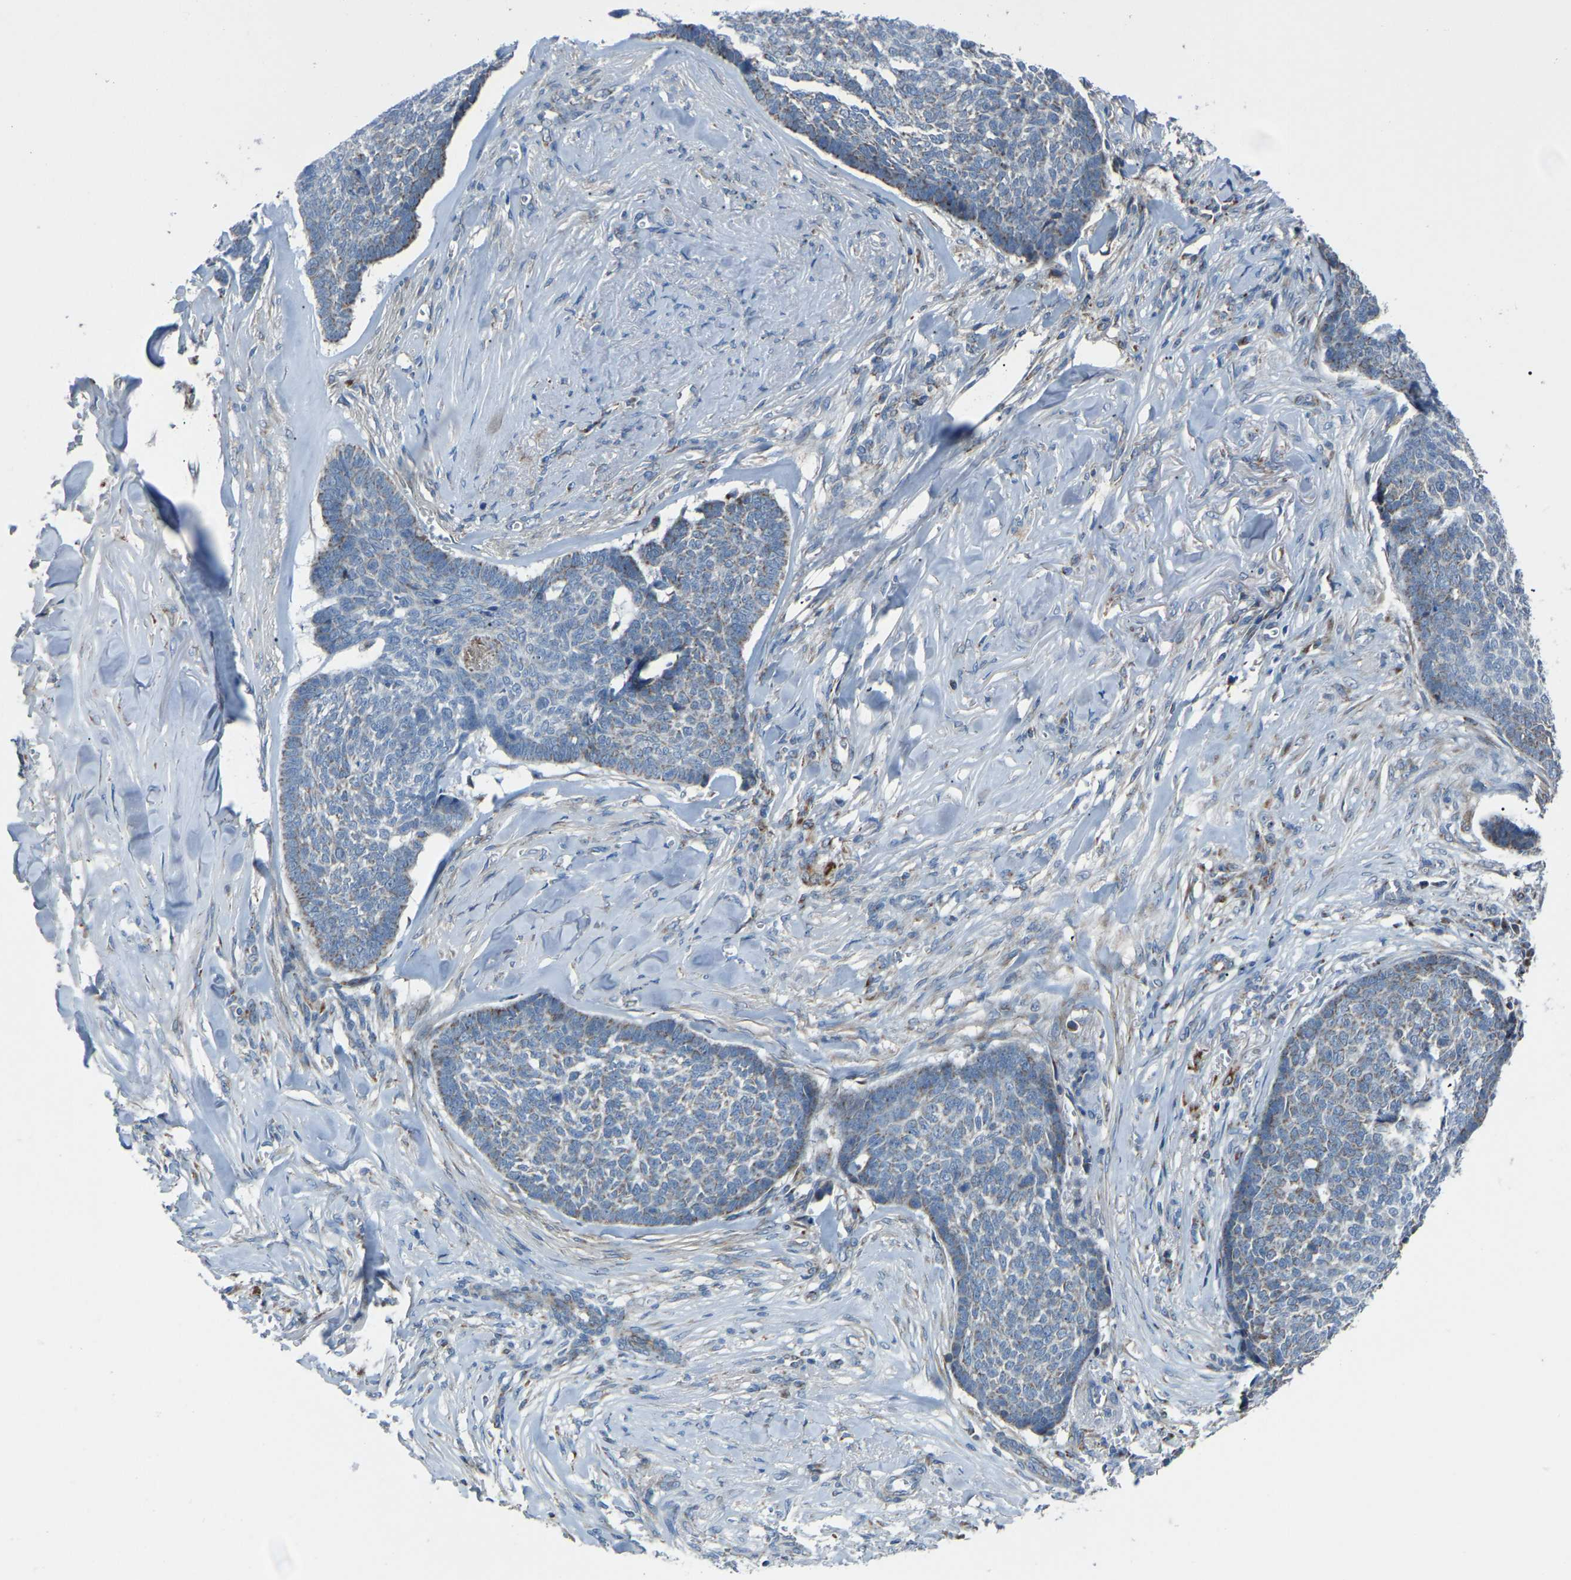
{"staining": {"intensity": "weak", "quantity": "<25%", "location": "cytoplasmic/membranous"}, "tissue": "skin cancer", "cell_type": "Tumor cells", "image_type": "cancer", "snomed": [{"axis": "morphology", "description": "Basal cell carcinoma"}, {"axis": "topography", "description": "Skin"}], "caption": "Skin basal cell carcinoma stained for a protein using IHC reveals no expression tumor cells.", "gene": "CANT1", "patient": {"sex": "male", "age": 84}}